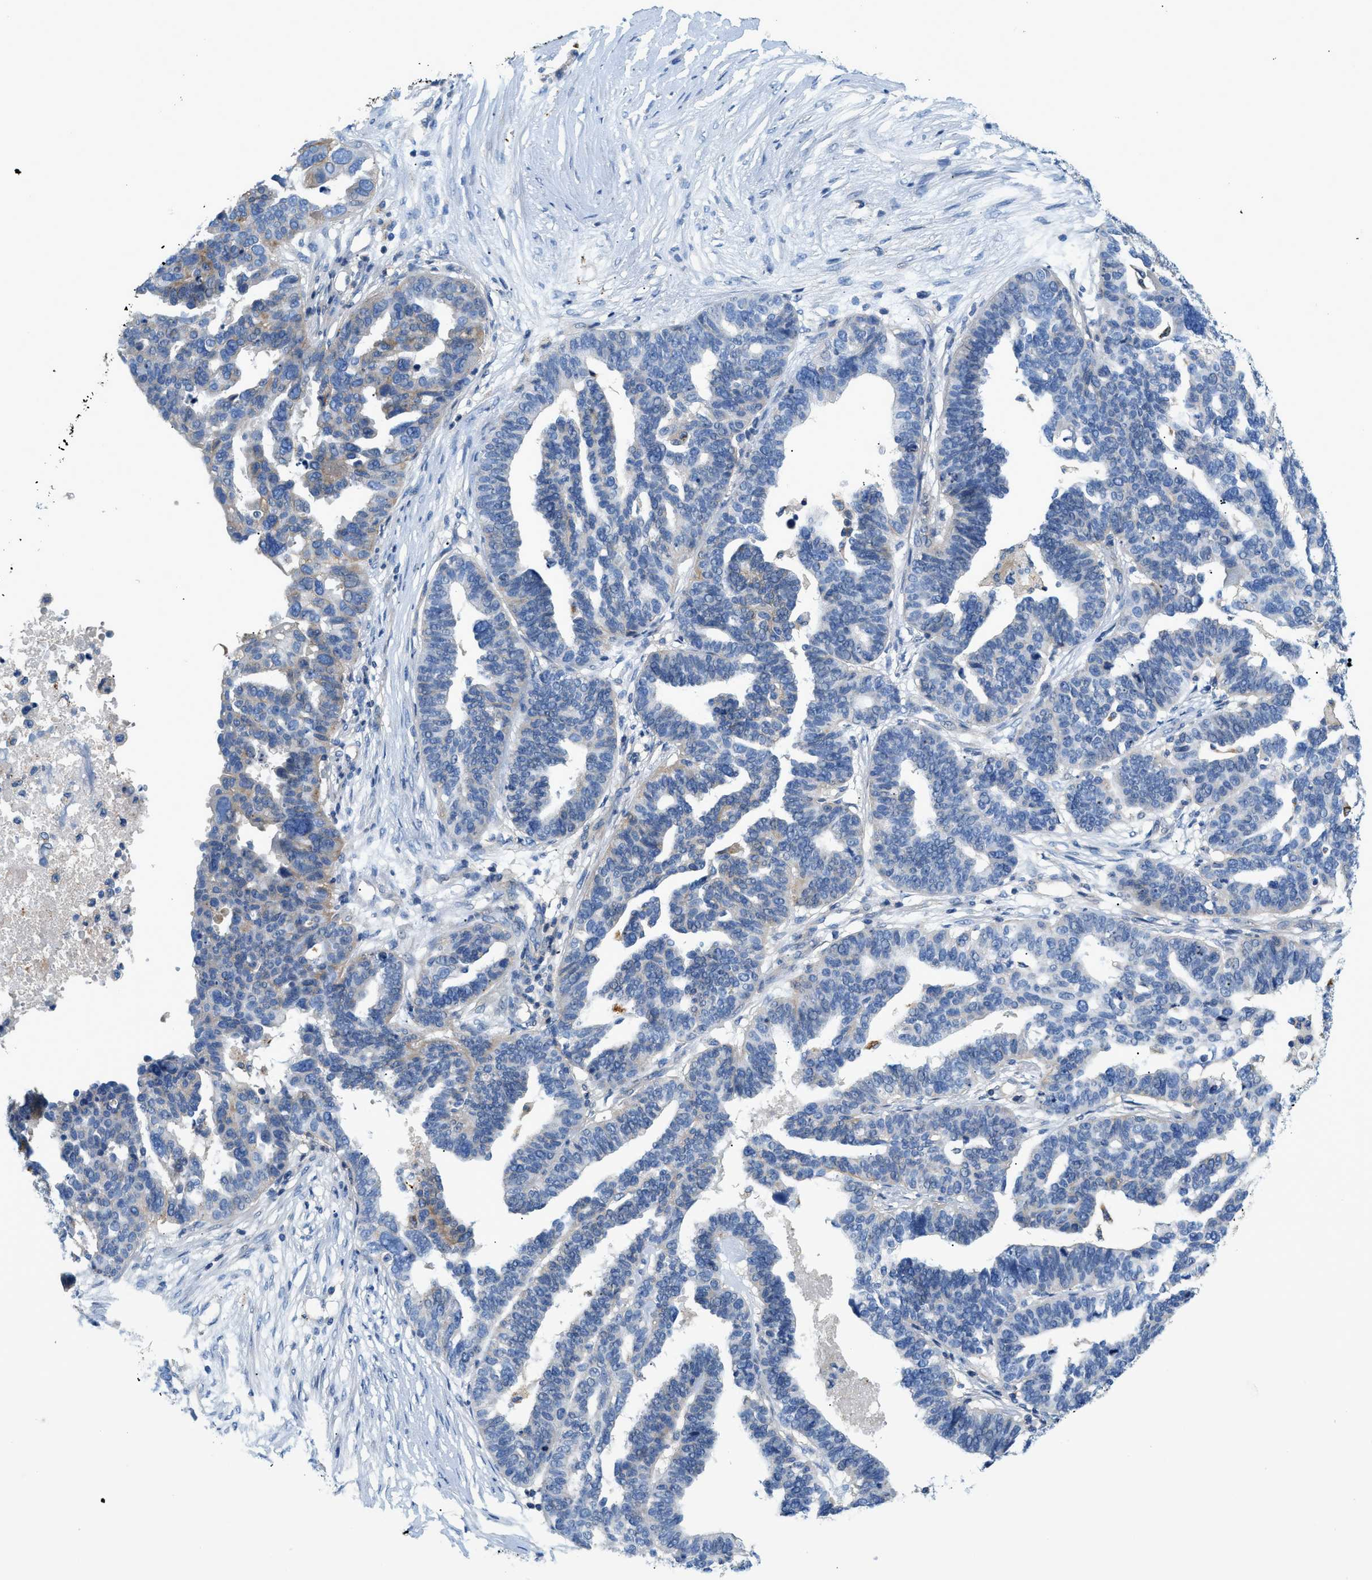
{"staining": {"intensity": "weak", "quantity": "<25%", "location": "cytoplasmic/membranous"}, "tissue": "ovarian cancer", "cell_type": "Tumor cells", "image_type": "cancer", "snomed": [{"axis": "morphology", "description": "Cystadenocarcinoma, serous, NOS"}, {"axis": "topography", "description": "Ovary"}], "caption": "Immunohistochemistry (IHC) of human ovarian cancer (serous cystadenocarcinoma) exhibits no positivity in tumor cells.", "gene": "ORAI1", "patient": {"sex": "female", "age": 59}}